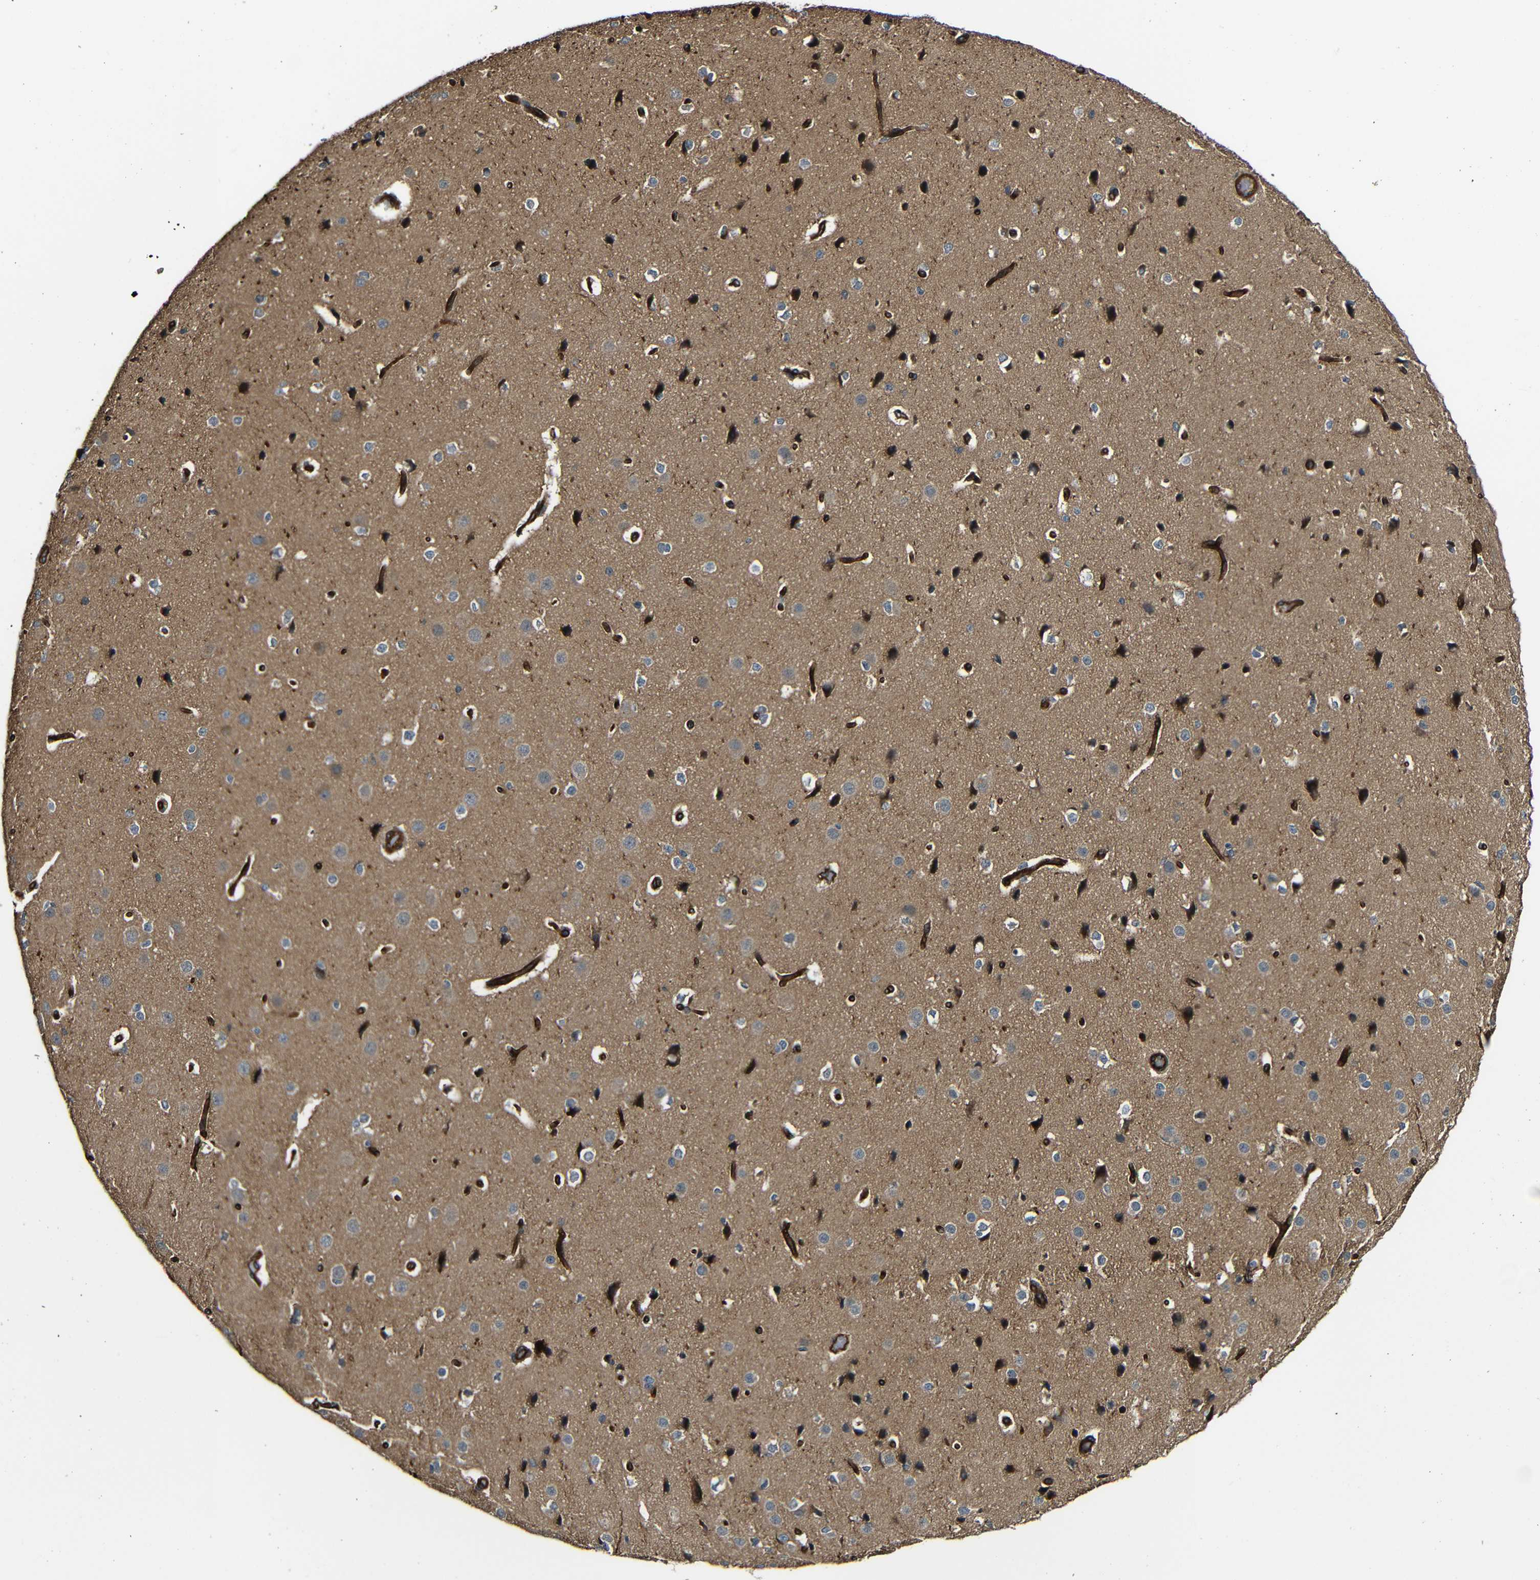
{"staining": {"intensity": "strong", "quantity": ">75%", "location": "cytoplasmic/membranous"}, "tissue": "cerebral cortex", "cell_type": "Endothelial cells", "image_type": "normal", "snomed": [{"axis": "morphology", "description": "Normal tissue, NOS"}, {"axis": "morphology", "description": "Developmental malformation"}, {"axis": "topography", "description": "Cerebral cortex"}], "caption": "Protein positivity by immunohistochemistry shows strong cytoplasmic/membranous staining in approximately >75% of endothelial cells in normal cerebral cortex. (IHC, brightfield microscopy, high magnification).", "gene": "RELL1", "patient": {"sex": "female", "age": 30}}